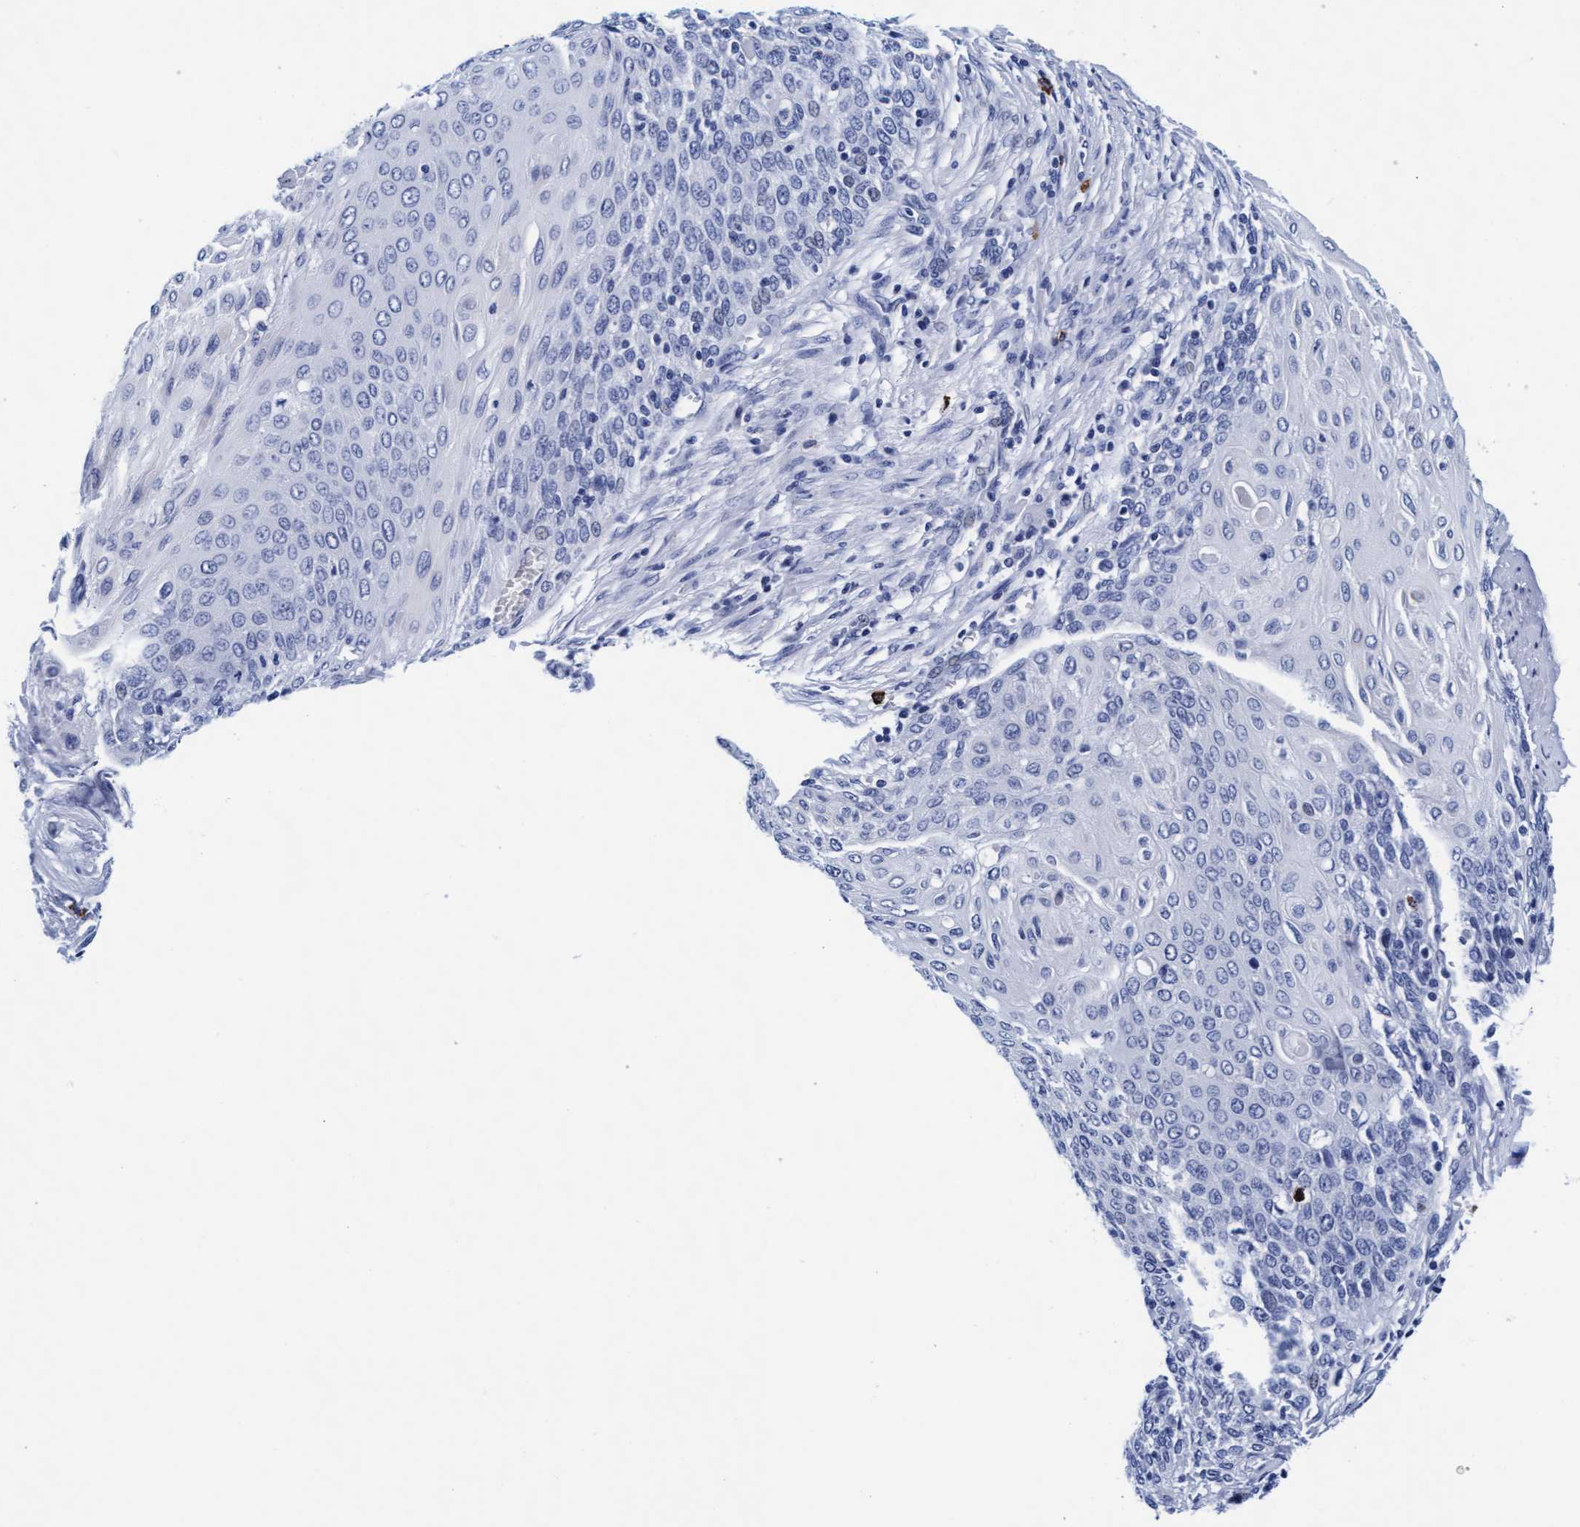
{"staining": {"intensity": "negative", "quantity": "none", "location": "none"}, "tissue": "cervical cancer", "cell_type": "Tumor cells", "image_type": "cancer", "snomed": [{"axis": "morphology", "description": "Squamous cell carcinoma, NOS"}, {"axis": "topography", "description": "Cervix"}], "caption": "A photomicrograph of human cervical cancer (squamous cell carcinoma) is negative for staining in tumor cells.", "gene": "ARSG", "patient": {"sex": "female", "age": 39}}